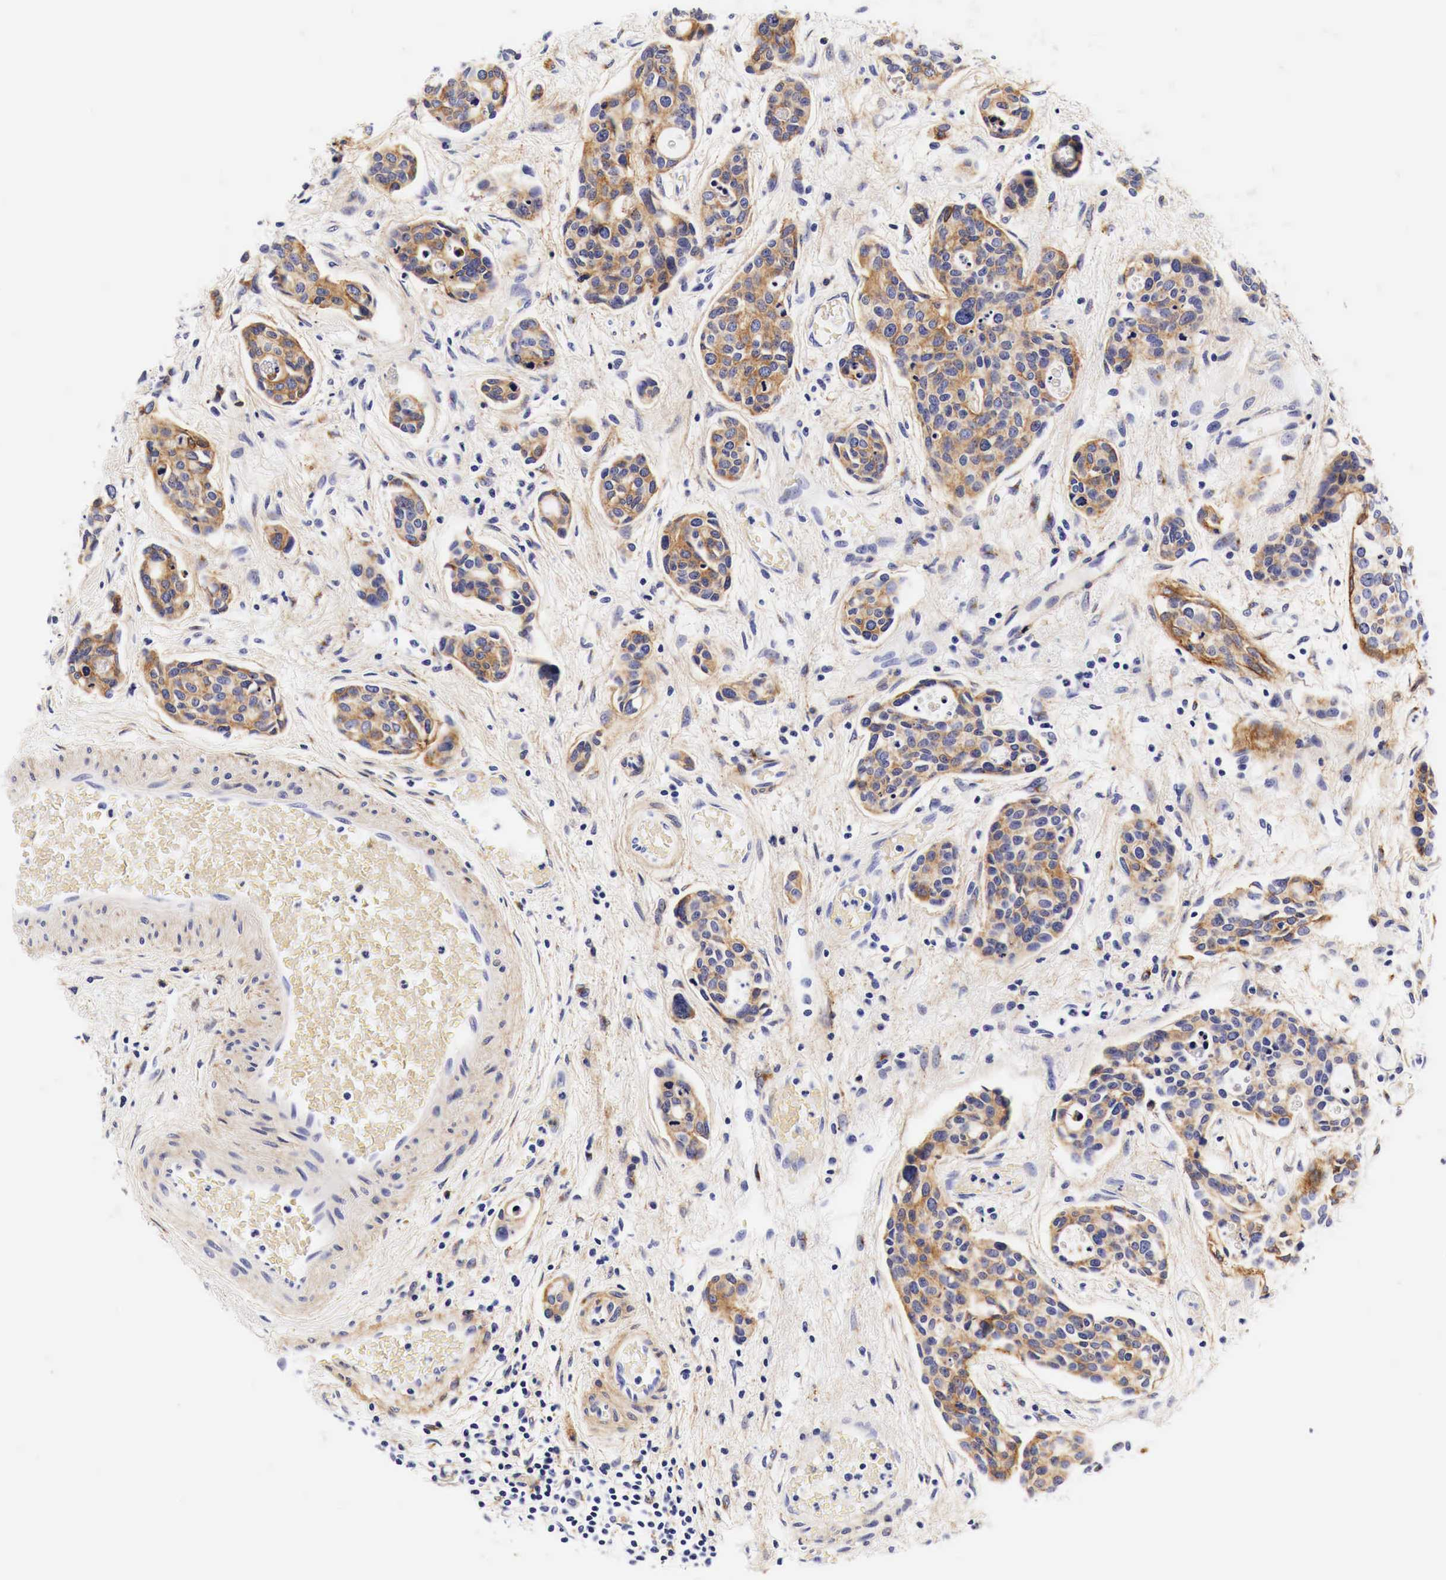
{"staining": {"intensity": "moderate", "quantity": ">75%", "location": "cytoplasmic/membranous"}, "tissue": "urothelial cancer", "cell_type": "Tumor cells", "image_type": "cancer", "snomed": [{"axis": "morphology", "description": "Urothelial carcinoma, High grade"}, {"axis": "topography", "description": "Urinary bladder"}], "caption": "An immunohistochemistry histopathology image of neoplastic tissue is shown. Protein staining in brown shows moderate cytoplasmic/membranous positivity in urothelial cancer within tumor cells. (DAB = brown stain, brightfield microscopy at high magnification).", "gene": "EGFR", "patient": {"sex": "male", "age": 78}}